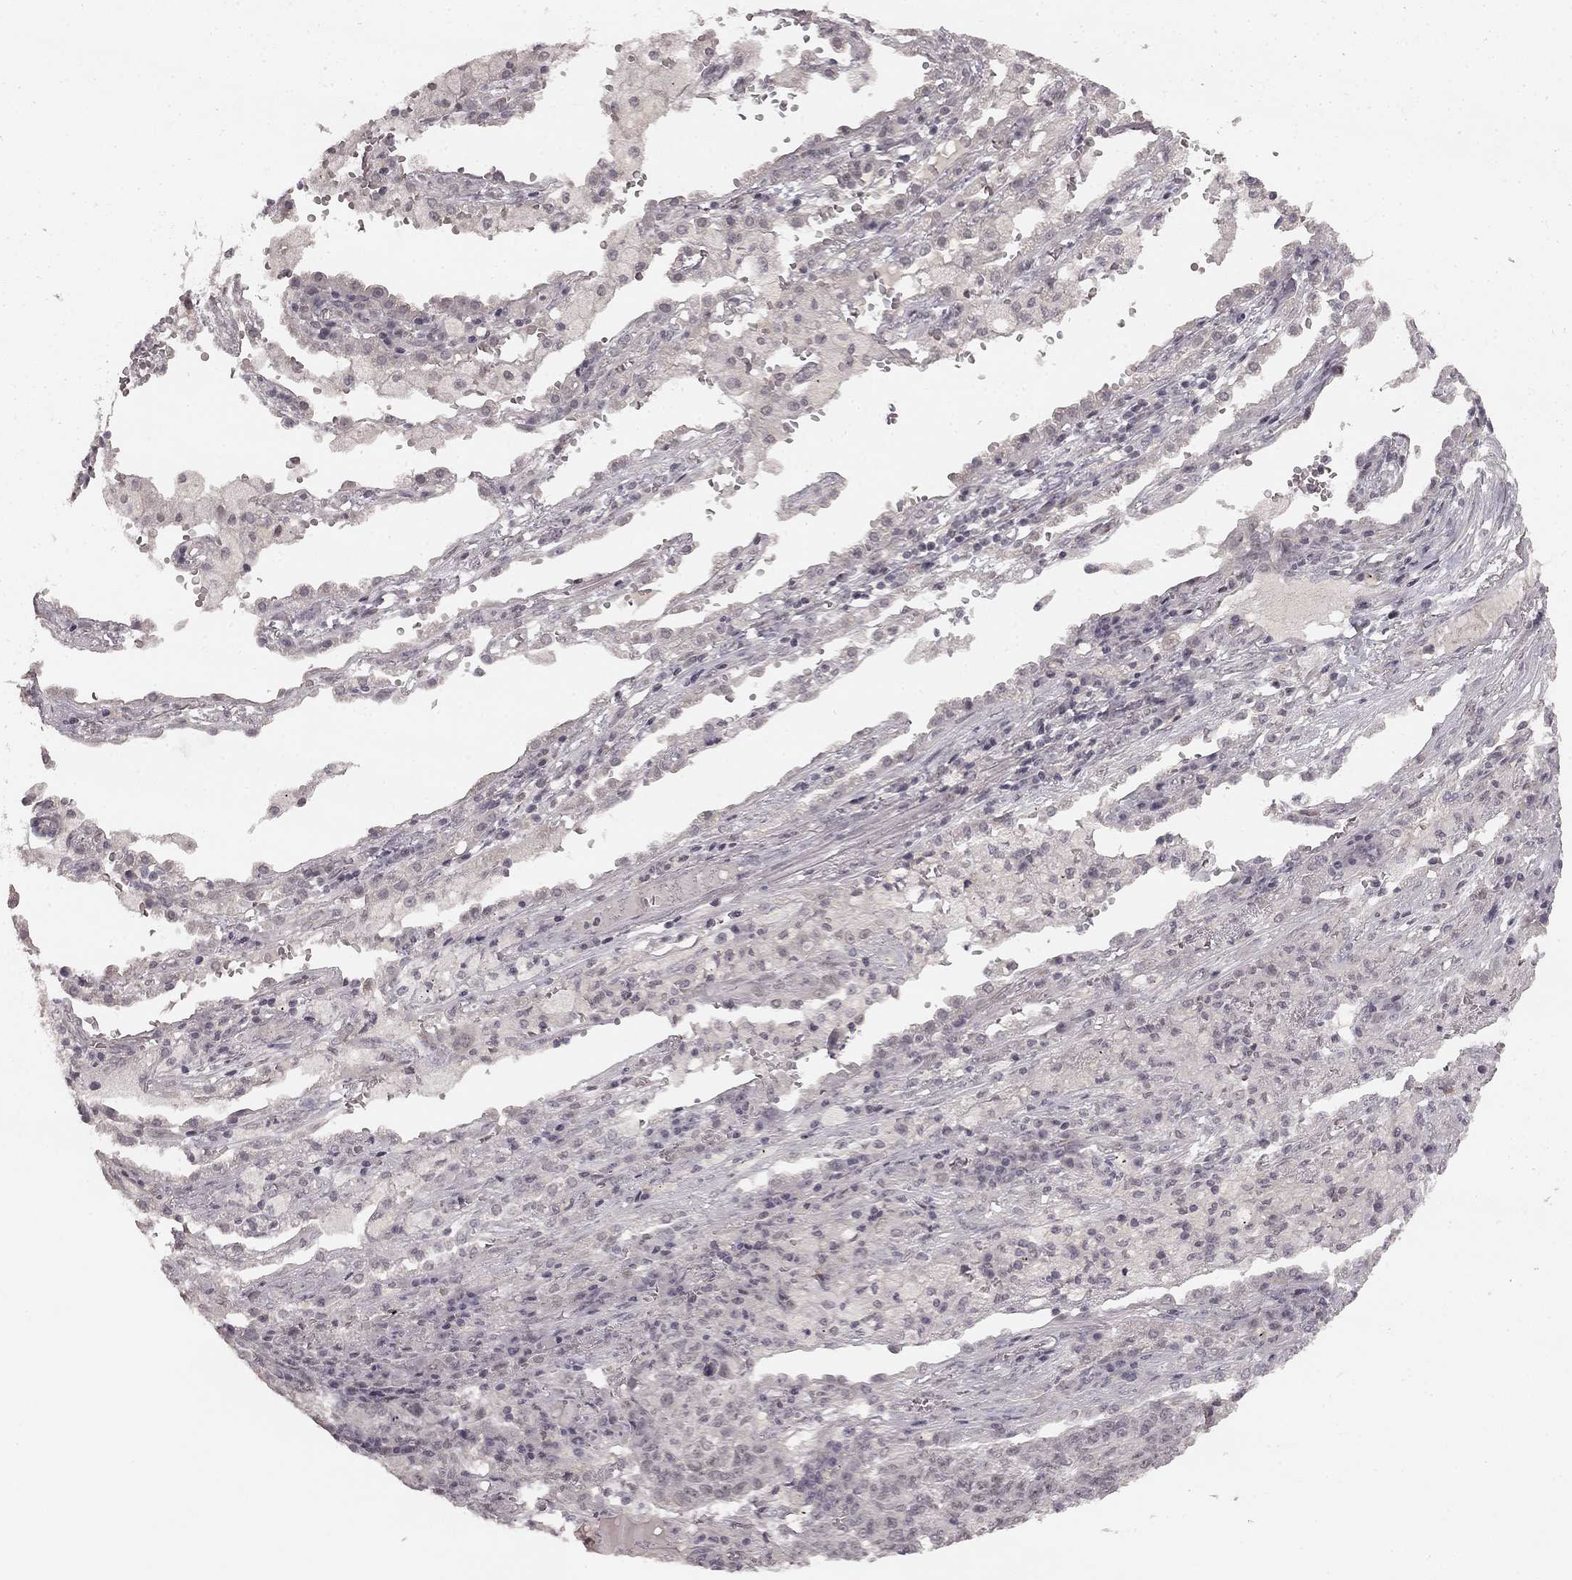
{"staining": {"intensity": "negative", "quantity": "none", "location": "none"}, "tissue": "lung cancer", "cell_type": "Tumor cells", "image_type": "cancer", "snomed": [{"axis": "morphology", "description": "Adenocarcinoma, NOS"}, {"axis": "topography", "description": "Lung"}], "caption": "Protein analysis of lung adenocarcinoma demonstrates no significant positivity in tumor cells.", "gene": "HCN4", "patient": {"sex": "male", "age": 57}}